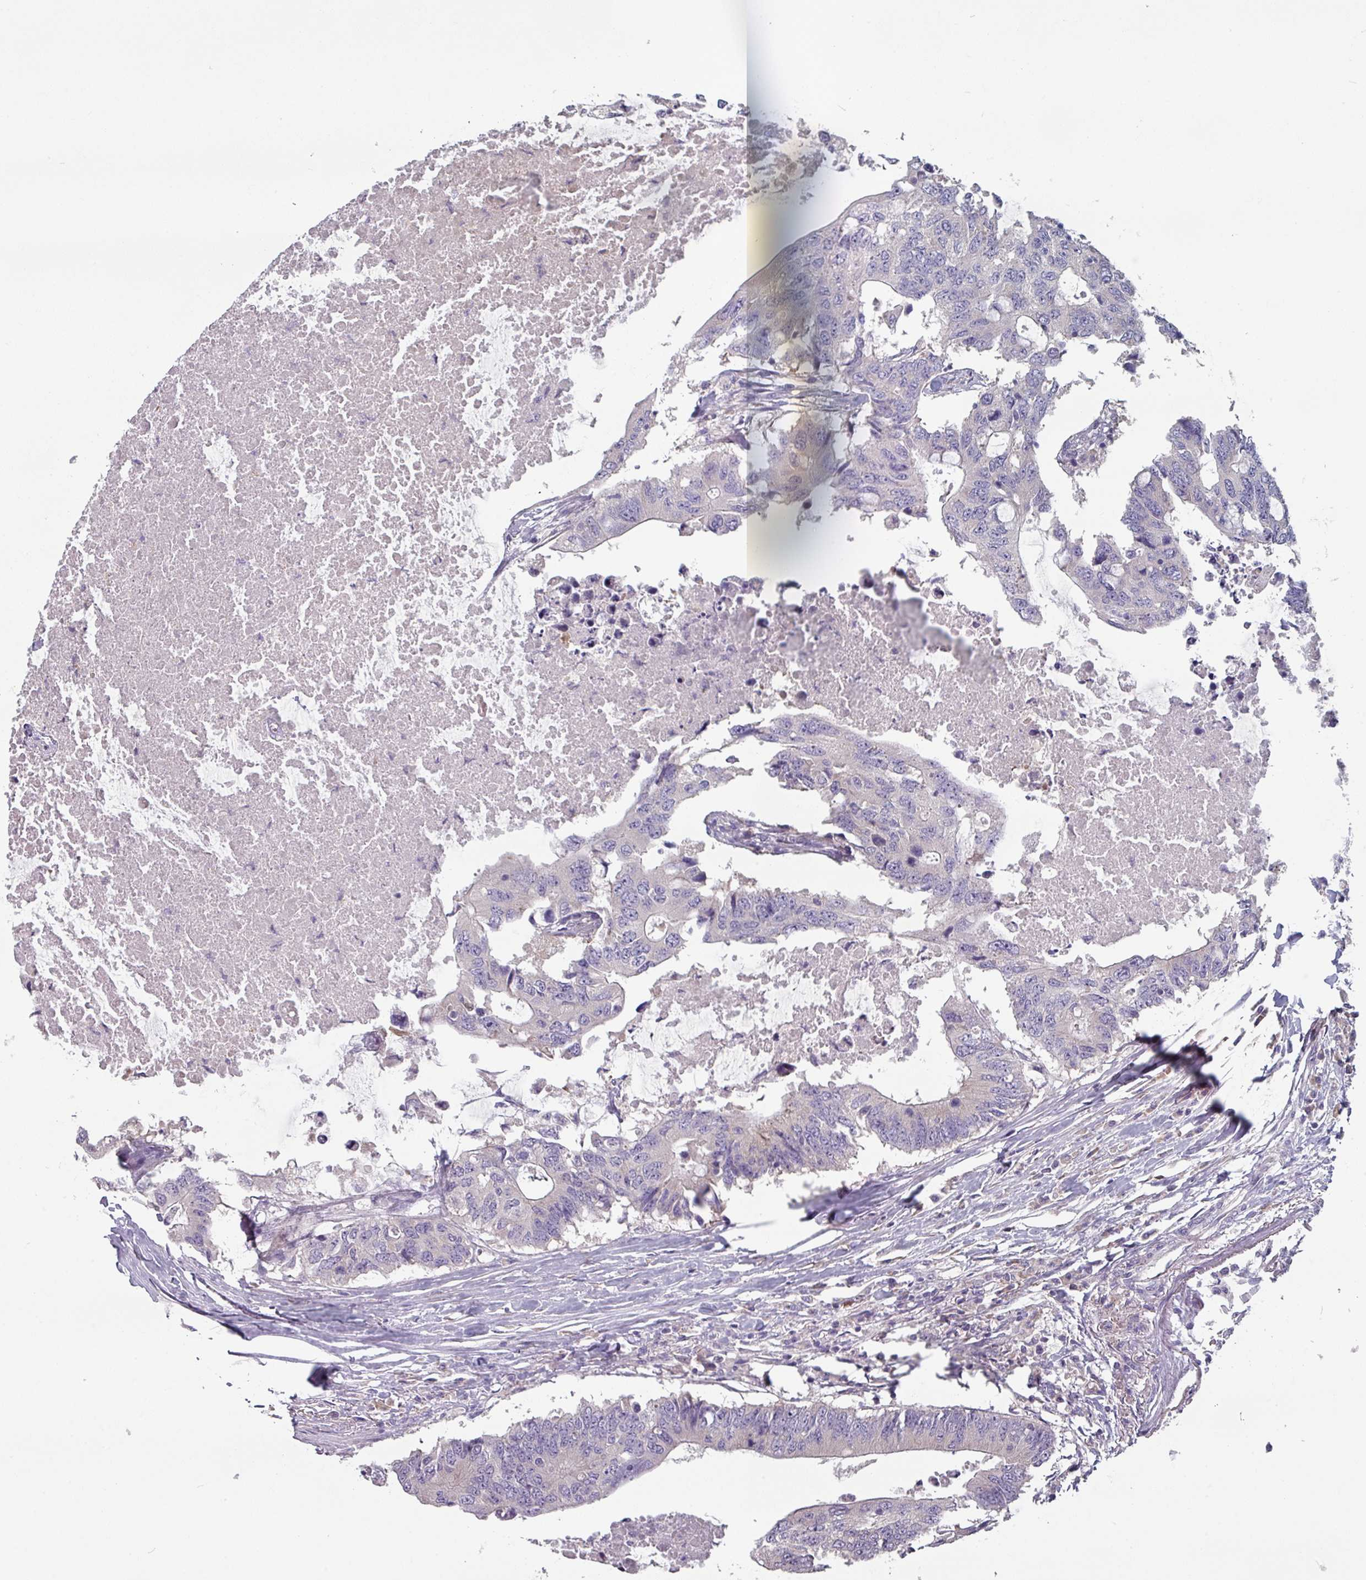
{"staining": {"intensity": "negative", "quantity": "none", "location": "none"}, "tissue": "colorectal cancer", "cell_type": "Tumor cells", "image_type": "cancer", "snomed": [{"axis": "morphology", "description": "Adenocarcinoma, NOS"}, {"axis": "topography", "description": "Colon"}], "caption": "Colorectal adenocarcinoma was stained to show a protein in brown. There is no significant staining in tumor cells.", "gene": "PRAMEF8", "patient": {"sex": "male", "age": 71}}